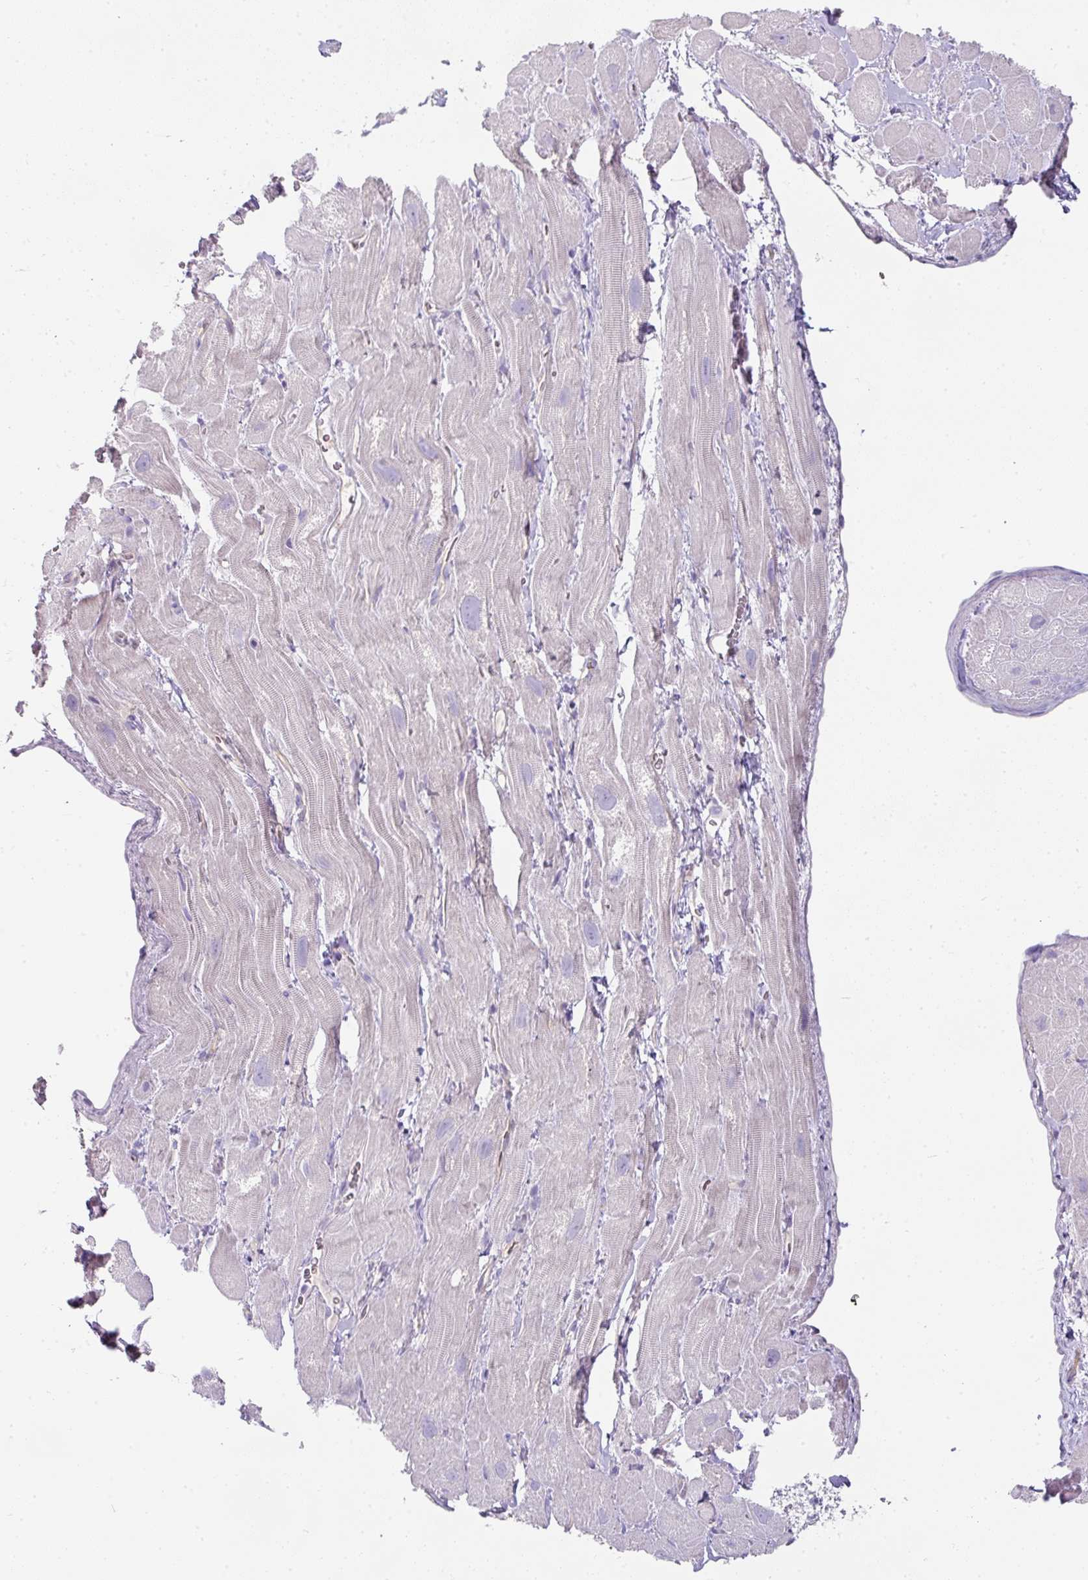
{"staining": {"intensity": "negative", "quantity": "none", "location": "none"}, "tissue": "heart muscle", "cell_type": "Cardiomyocytes", "image_type": "normal", "snomed": [{"axis": "morphology", "description": "Normal tissue, NOS"}, {"axis": "topography", "description": "Heart"}], "caption": "Human heart muscle stained for a protein using IHC exhibits no positivity in cardiomyocytes.", "gene": "OR52N1", "patient": {"sex": "male", "age": 49}}